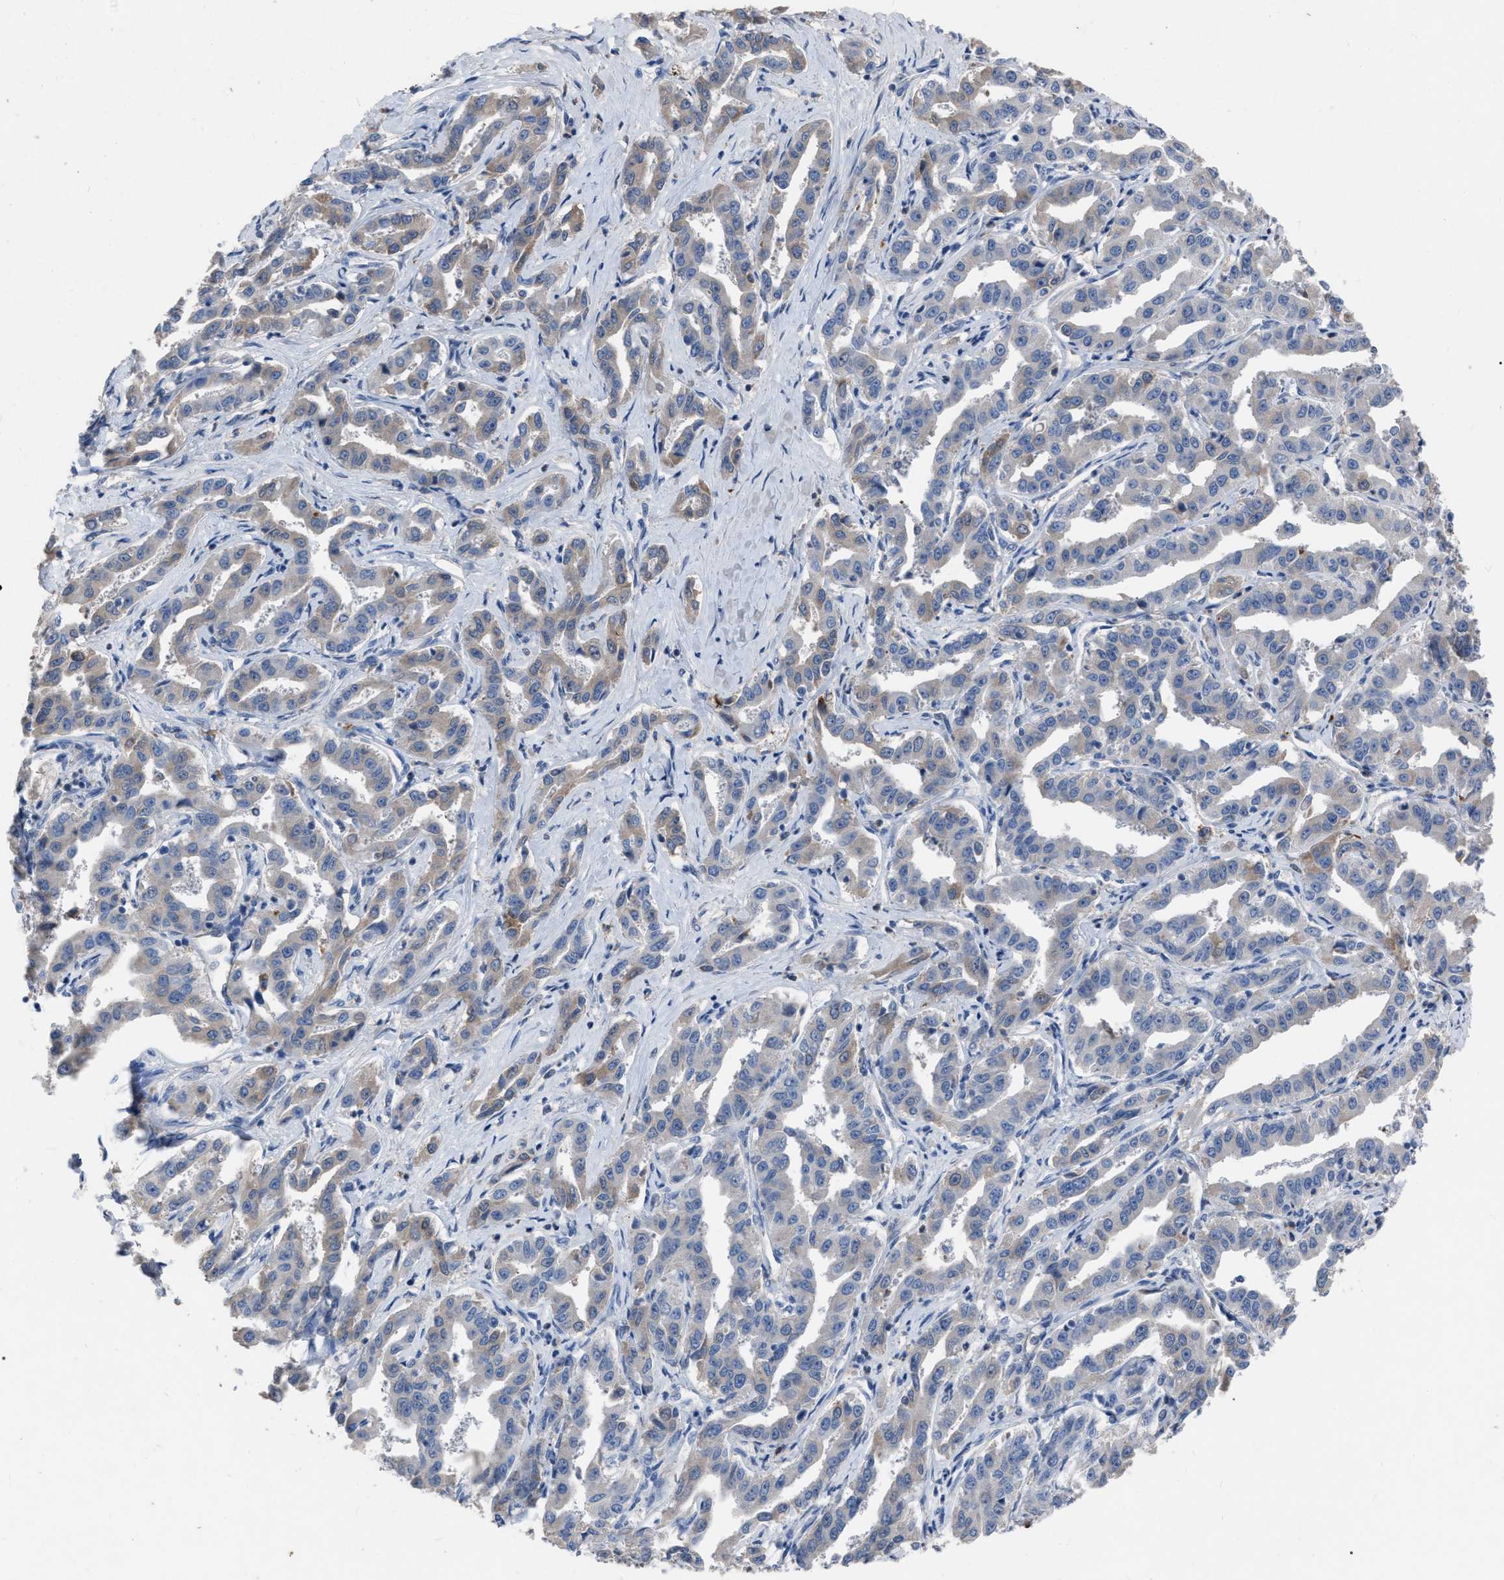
{"staining": {"intensity": "weak", "quantity": "25%-75%", "location": "cytoplasmic/membranous"}, "tissue": "liver cancer", "cell_type": "Tumor cells", "image_type": "cancer", "snomed": [{"axis": "morphology", "description": "Cholangiocarcinoma"}, {"axis": "topography", "description": "Liver"}], "caption": "Weak cytoplasmic/membranous positivity is seen in approximately 25%-75% of tumor cells in liver cholangiocarcinoma.", "gene": "HABP2", "patient": {"sex": "male", "age": 59}}